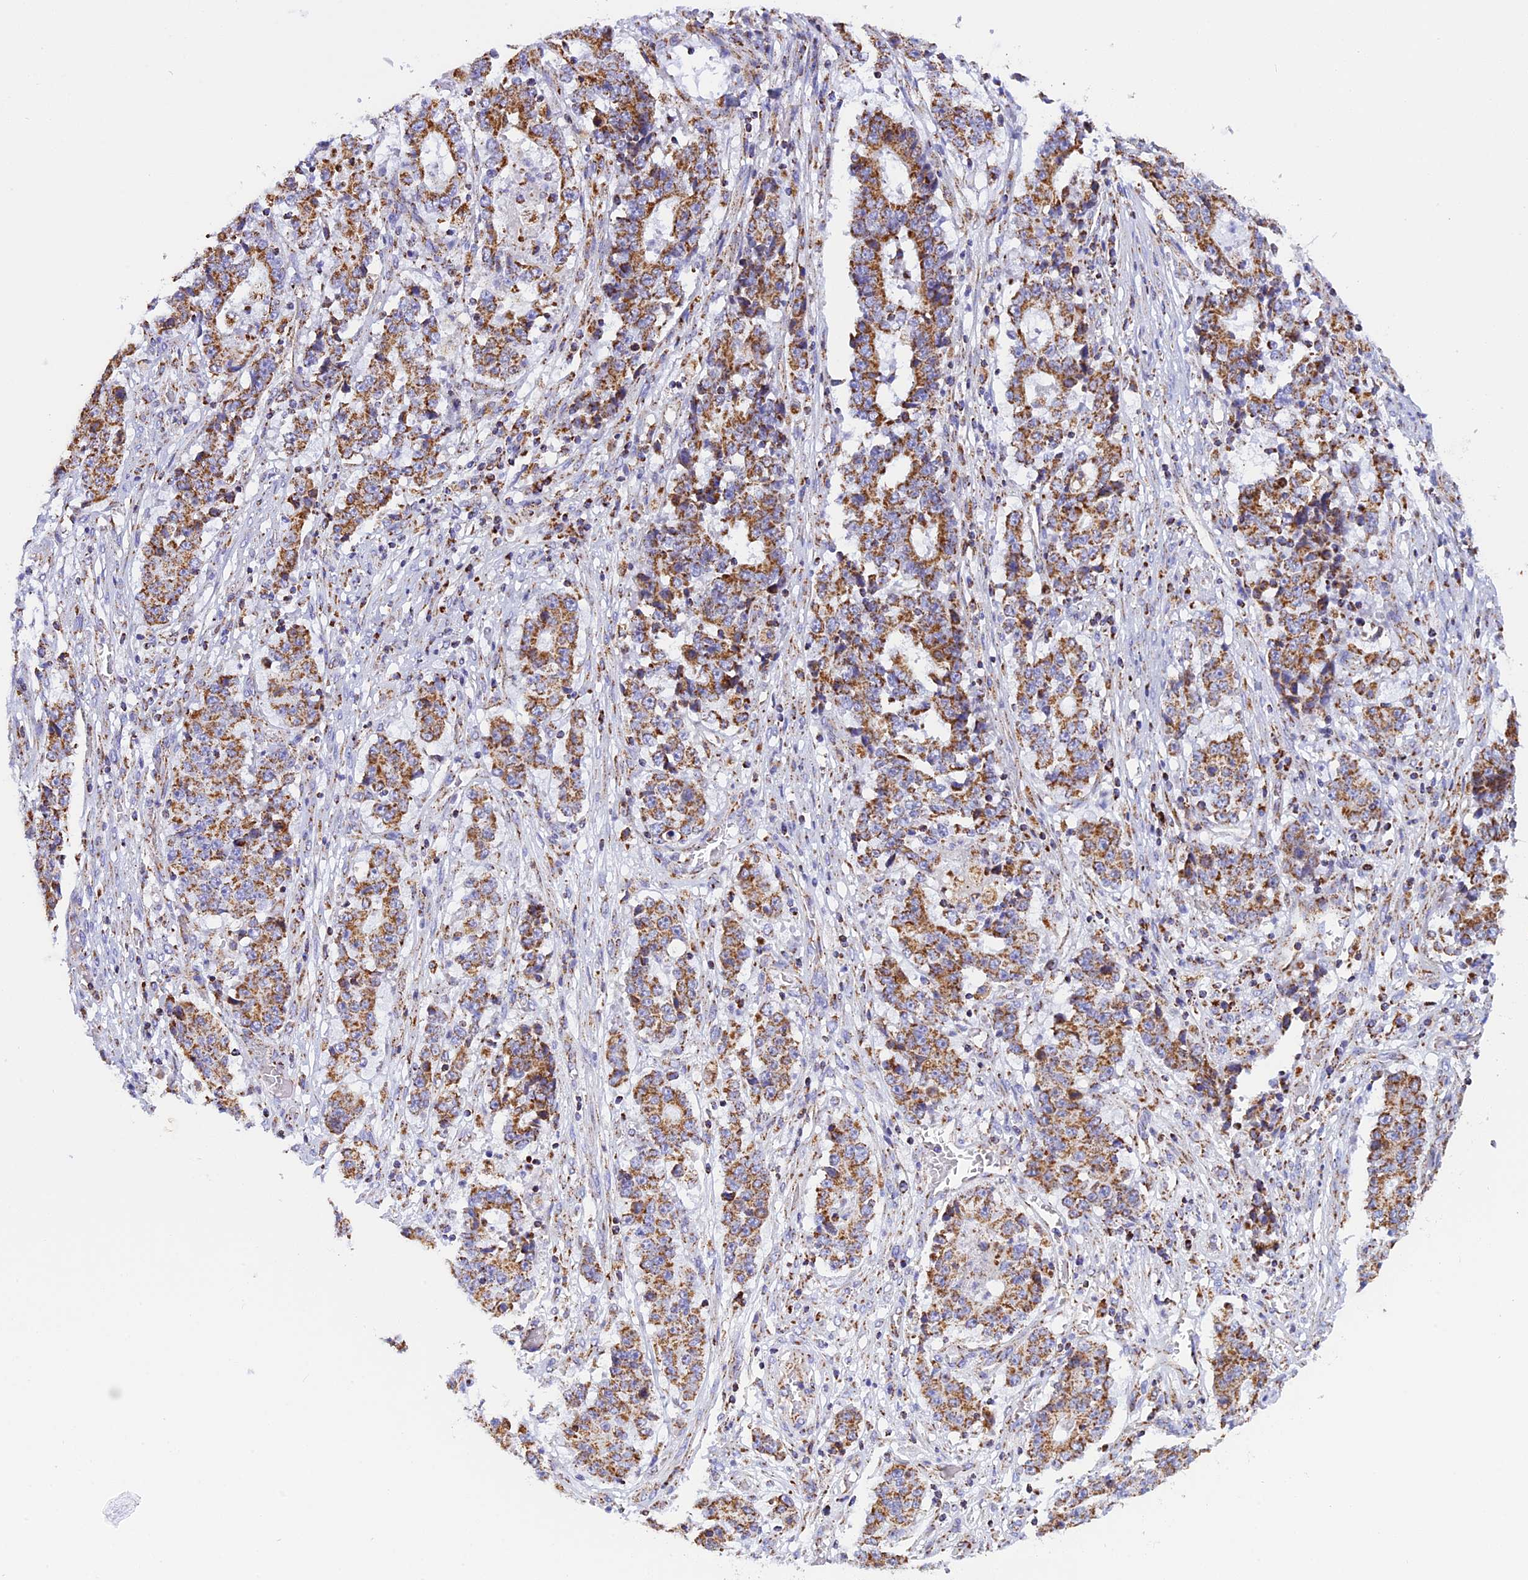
{"staining": {"intensity": "moderate", "quantity": ">75%", "location": "cytoplasmic/membranous"}, "tissue": "stomach cancer", "cell_type": "Tumor cells", "image_type": "cancer", "snomed": [{"axis": "morphology", "description": "Adenocarcinoma, NOS"}, {"axis": "topography", "description": "Stomach"}], "caption": "Stomach cancer stained with a protein marker demonstrates moderate staining in tumor cells.", "gene": "KCNG1", "patient": {"sex": "male", "age": 59}}